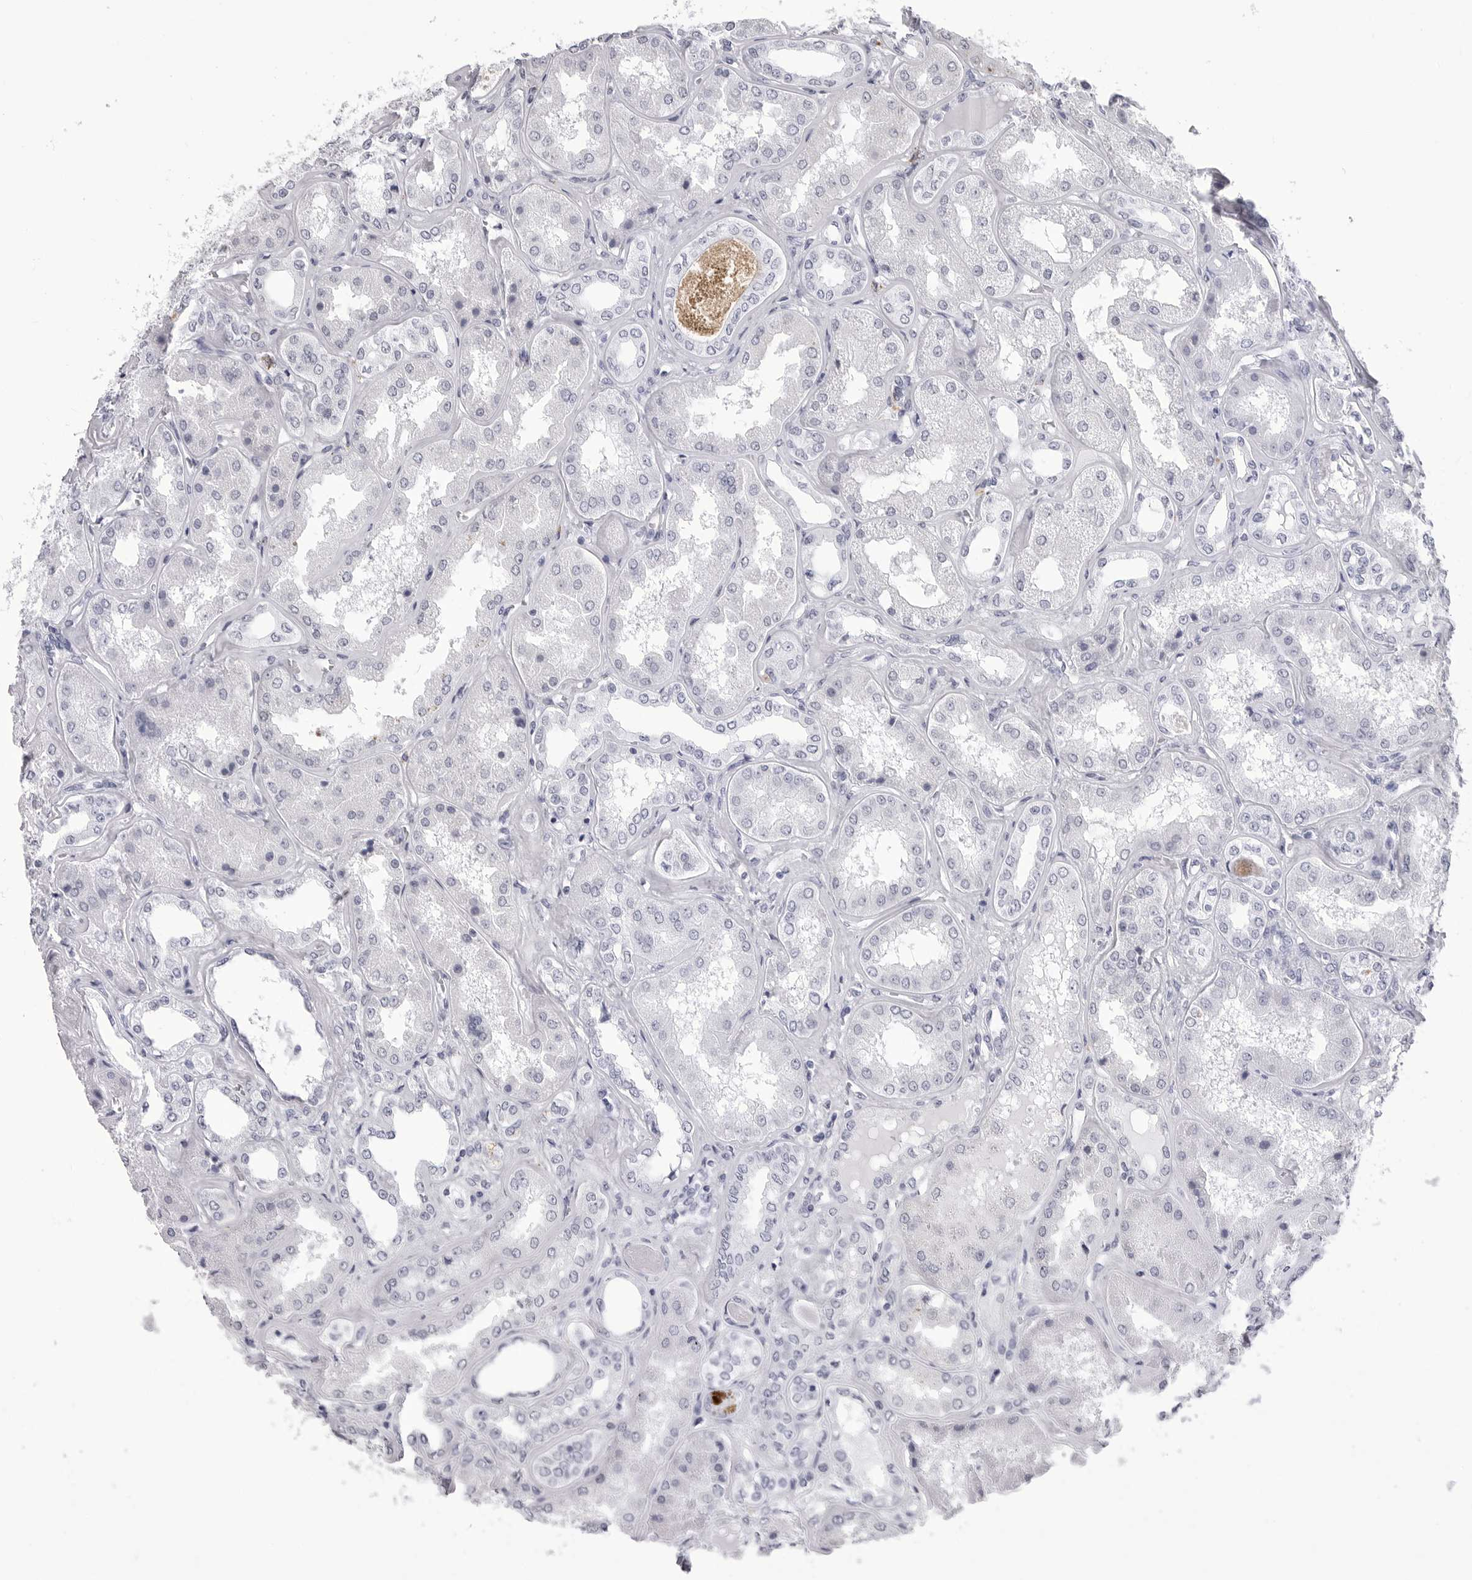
{"staining": {"intensity": "negative", "quantity": "none", "location": "none"}, "tissue": "kidney", "cell_type": "Cells in glomeruli", "image_type": "normal", "snomed": [{"axis": "morphology", "description": "Normal tissue, NOS"}, {"axis": "topography", "description": "Kidney"}], "caption": "The image demonstrates no significant positivity in cells in glomeruli of kidney.", "gene": "LGALS4", "patient": {"sex": "female", "age": 56}}